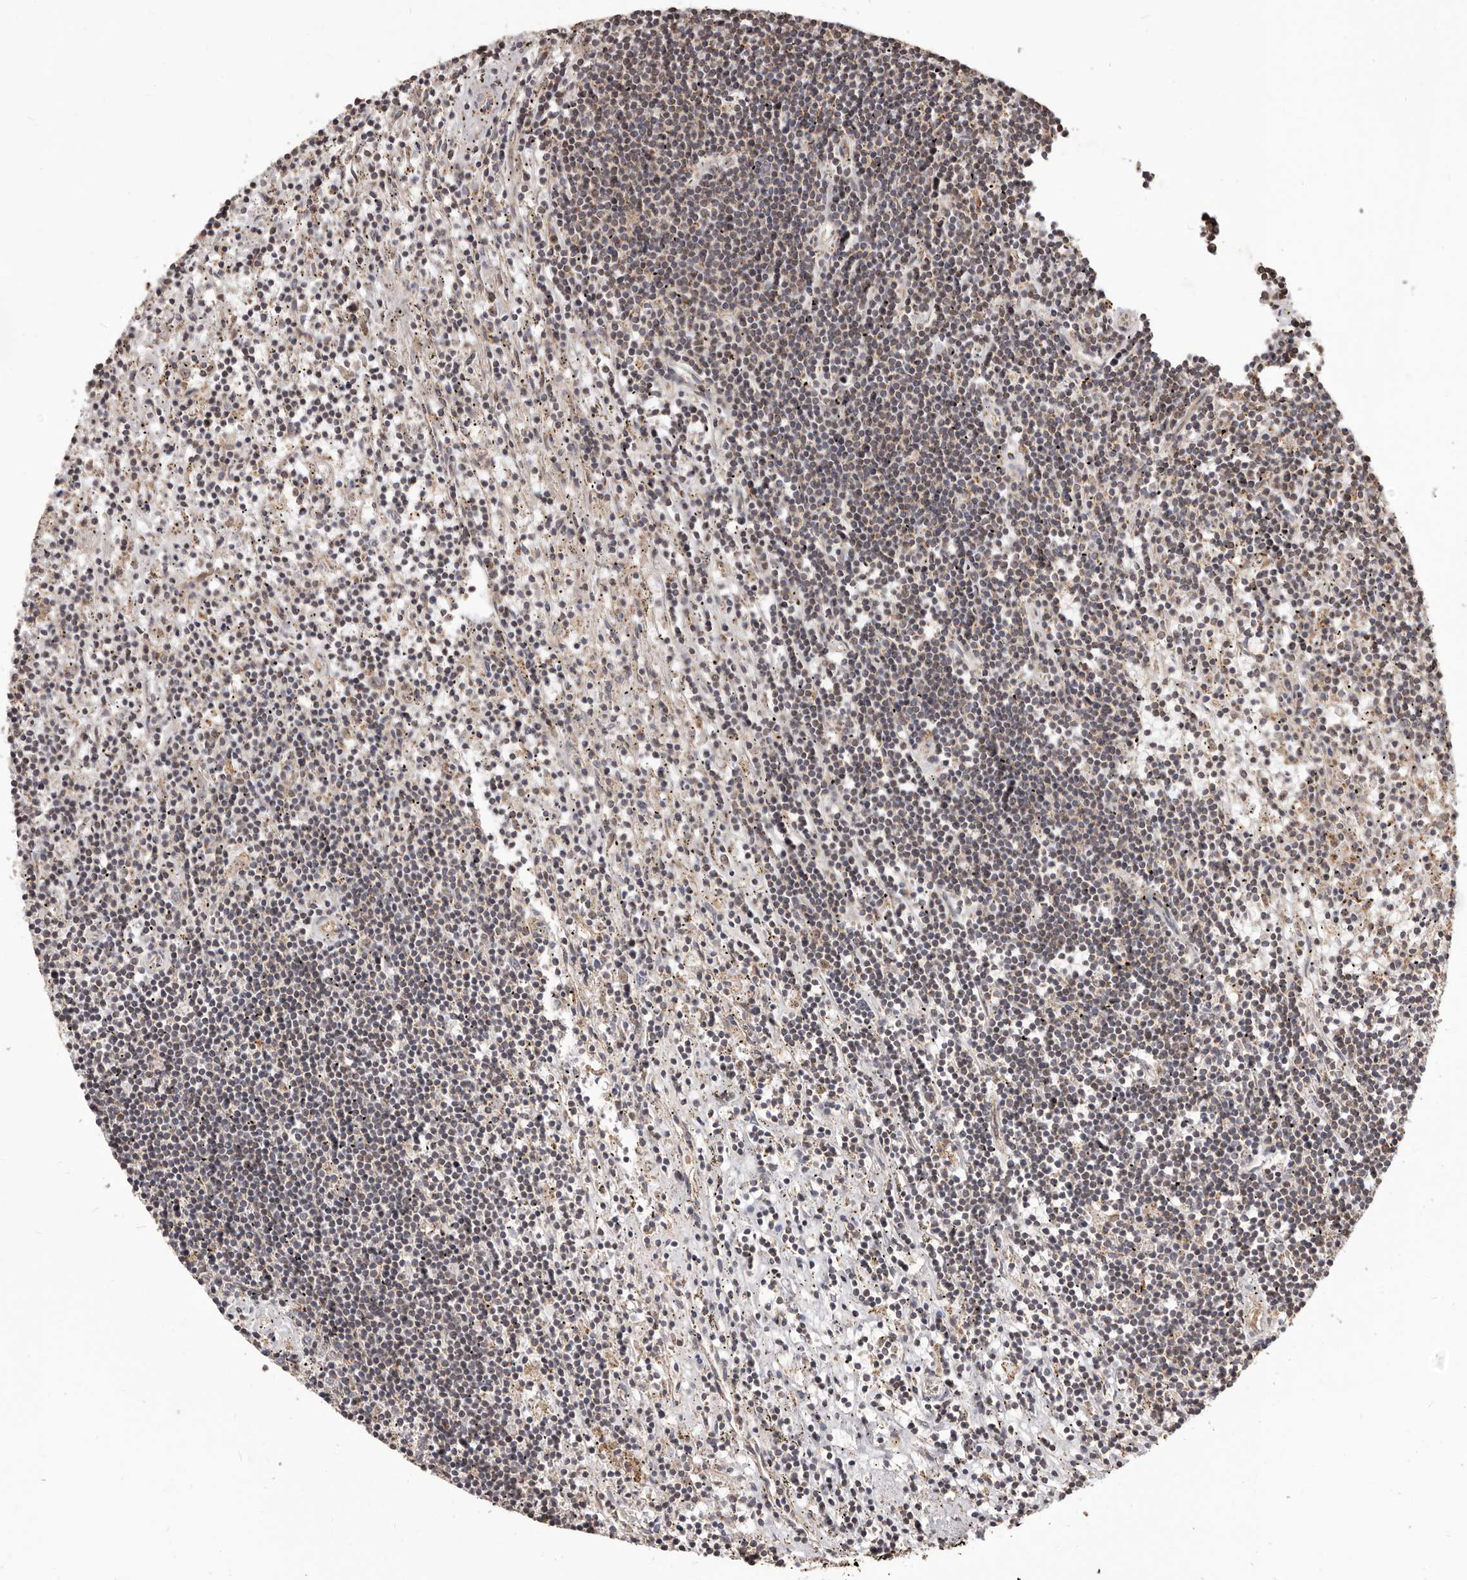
{"staining": {"intensity": "weak", "quantity": "<25%", "location": "cytoplasmic/membranous"}, "tissue": "lymphoma", "cell_type": "Tumor cells", "image_type": "cancer", "snomed": [{"axis": "morphology", "description": "Malignant lymphoma, non-Hodgkin's type, Low grade"}, {"axis": "topography", "description": "Spleen"}], "caption": "This histopathology image is of lymphoma stained with immunohistochemistry to label a protein in brown with the nuclei are counter-stained blue. There is no positivity in tumor cells. The staining was performed using DAB to visualize the protein expression in brown, while the nuclei were stained in blue with hematoxylin (Magnification: 20x).", "gene": "MTO1", "patient": {"sex": "male", "age": 76}}